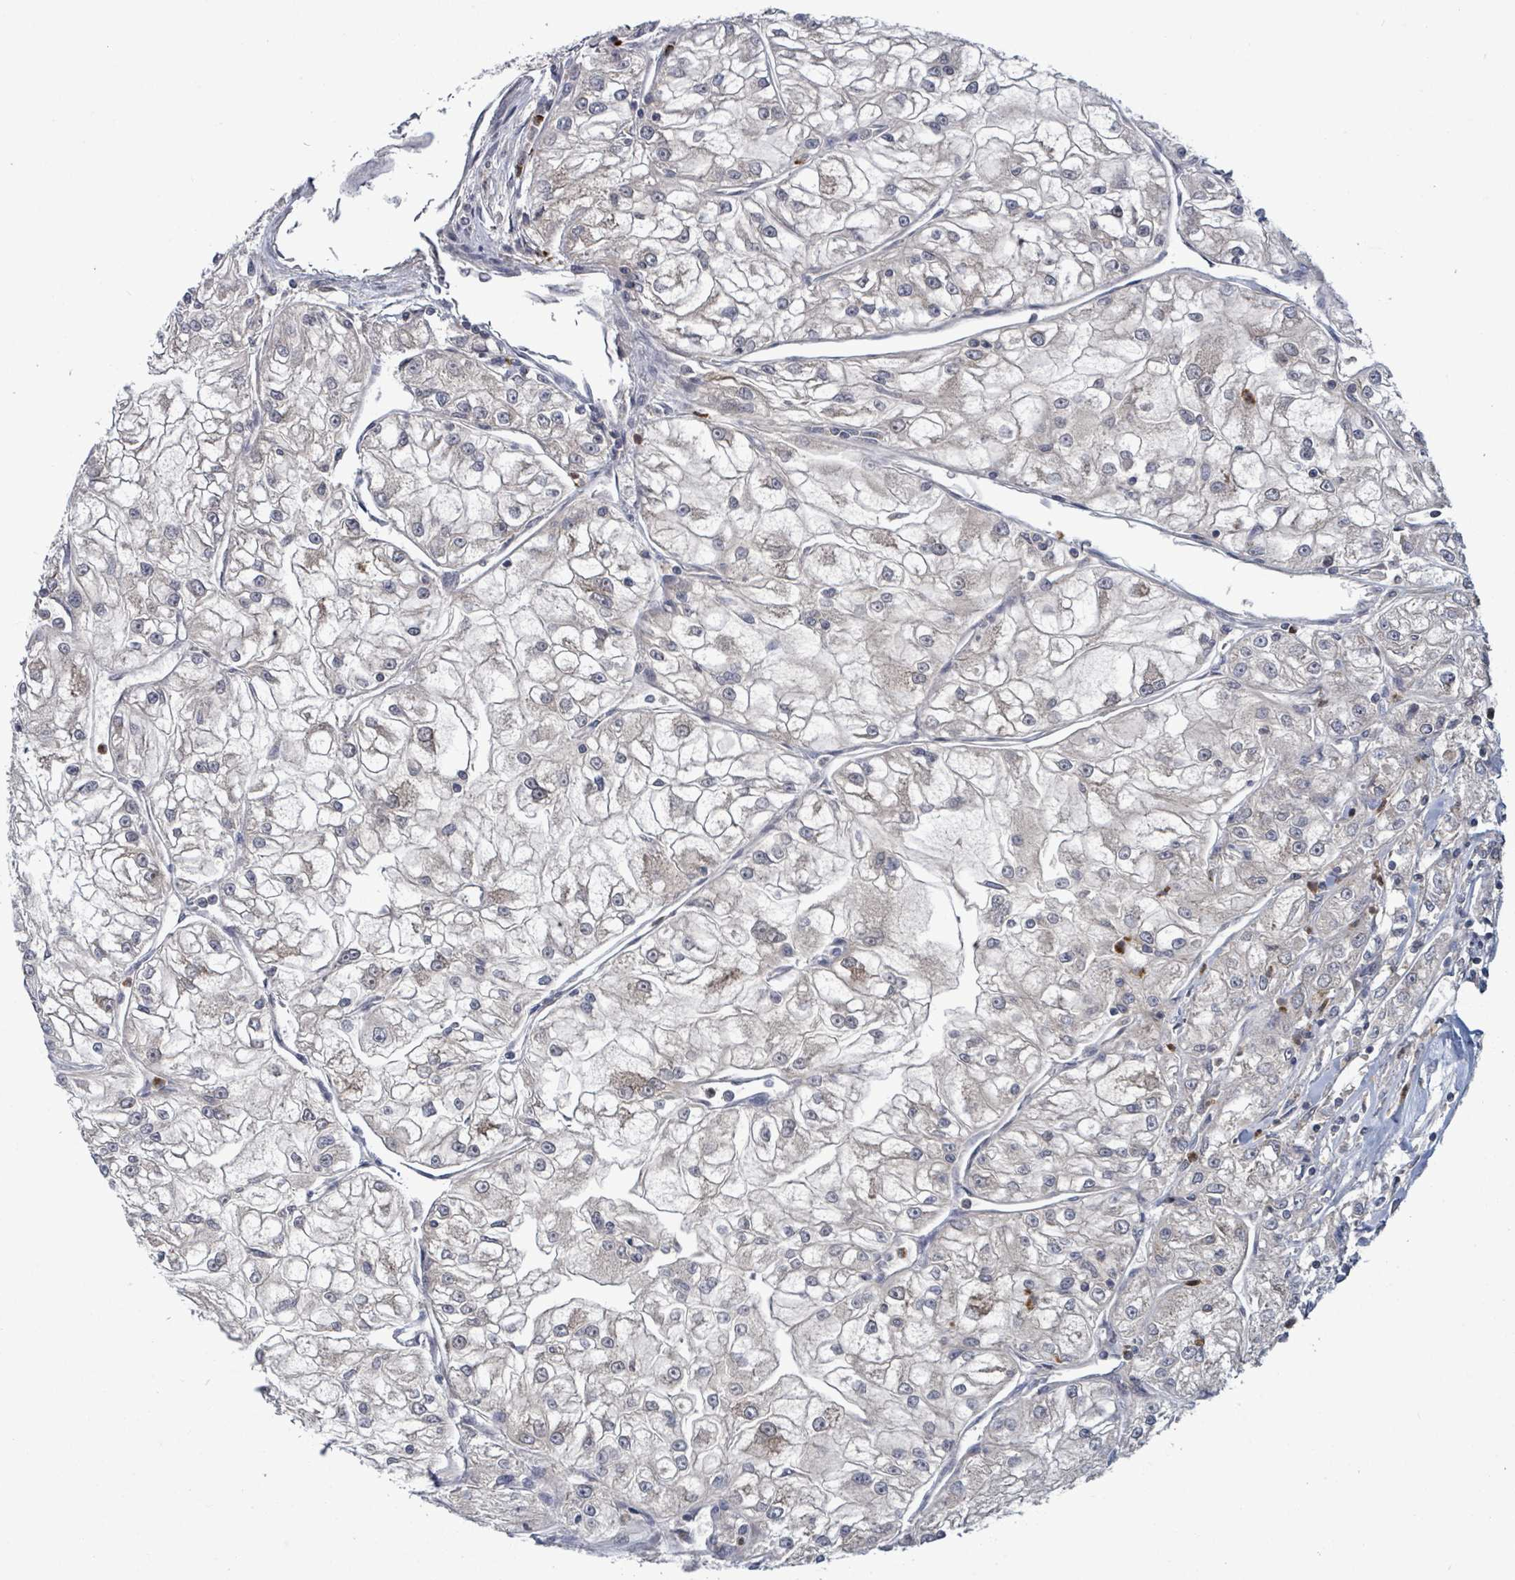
{"staining": {"intensity": "negative", "quantity": "none", "location": "none"}, "tissue": "renal cancer", "cell_type": "Tumor cells", "image_type": "cancer", "snomed": [{"axis": "morphology", "description": "Adenocarcinoma, NOS"}, {"axis": "topography", "description": "Kidney"}], "caption": "Human renal cancer (adenocarcinoma) stained for a protein using IHC displays no expression in tumor cells.", "gene": "SERPINE3", "patient": {"sex": "female", "age": 72}}